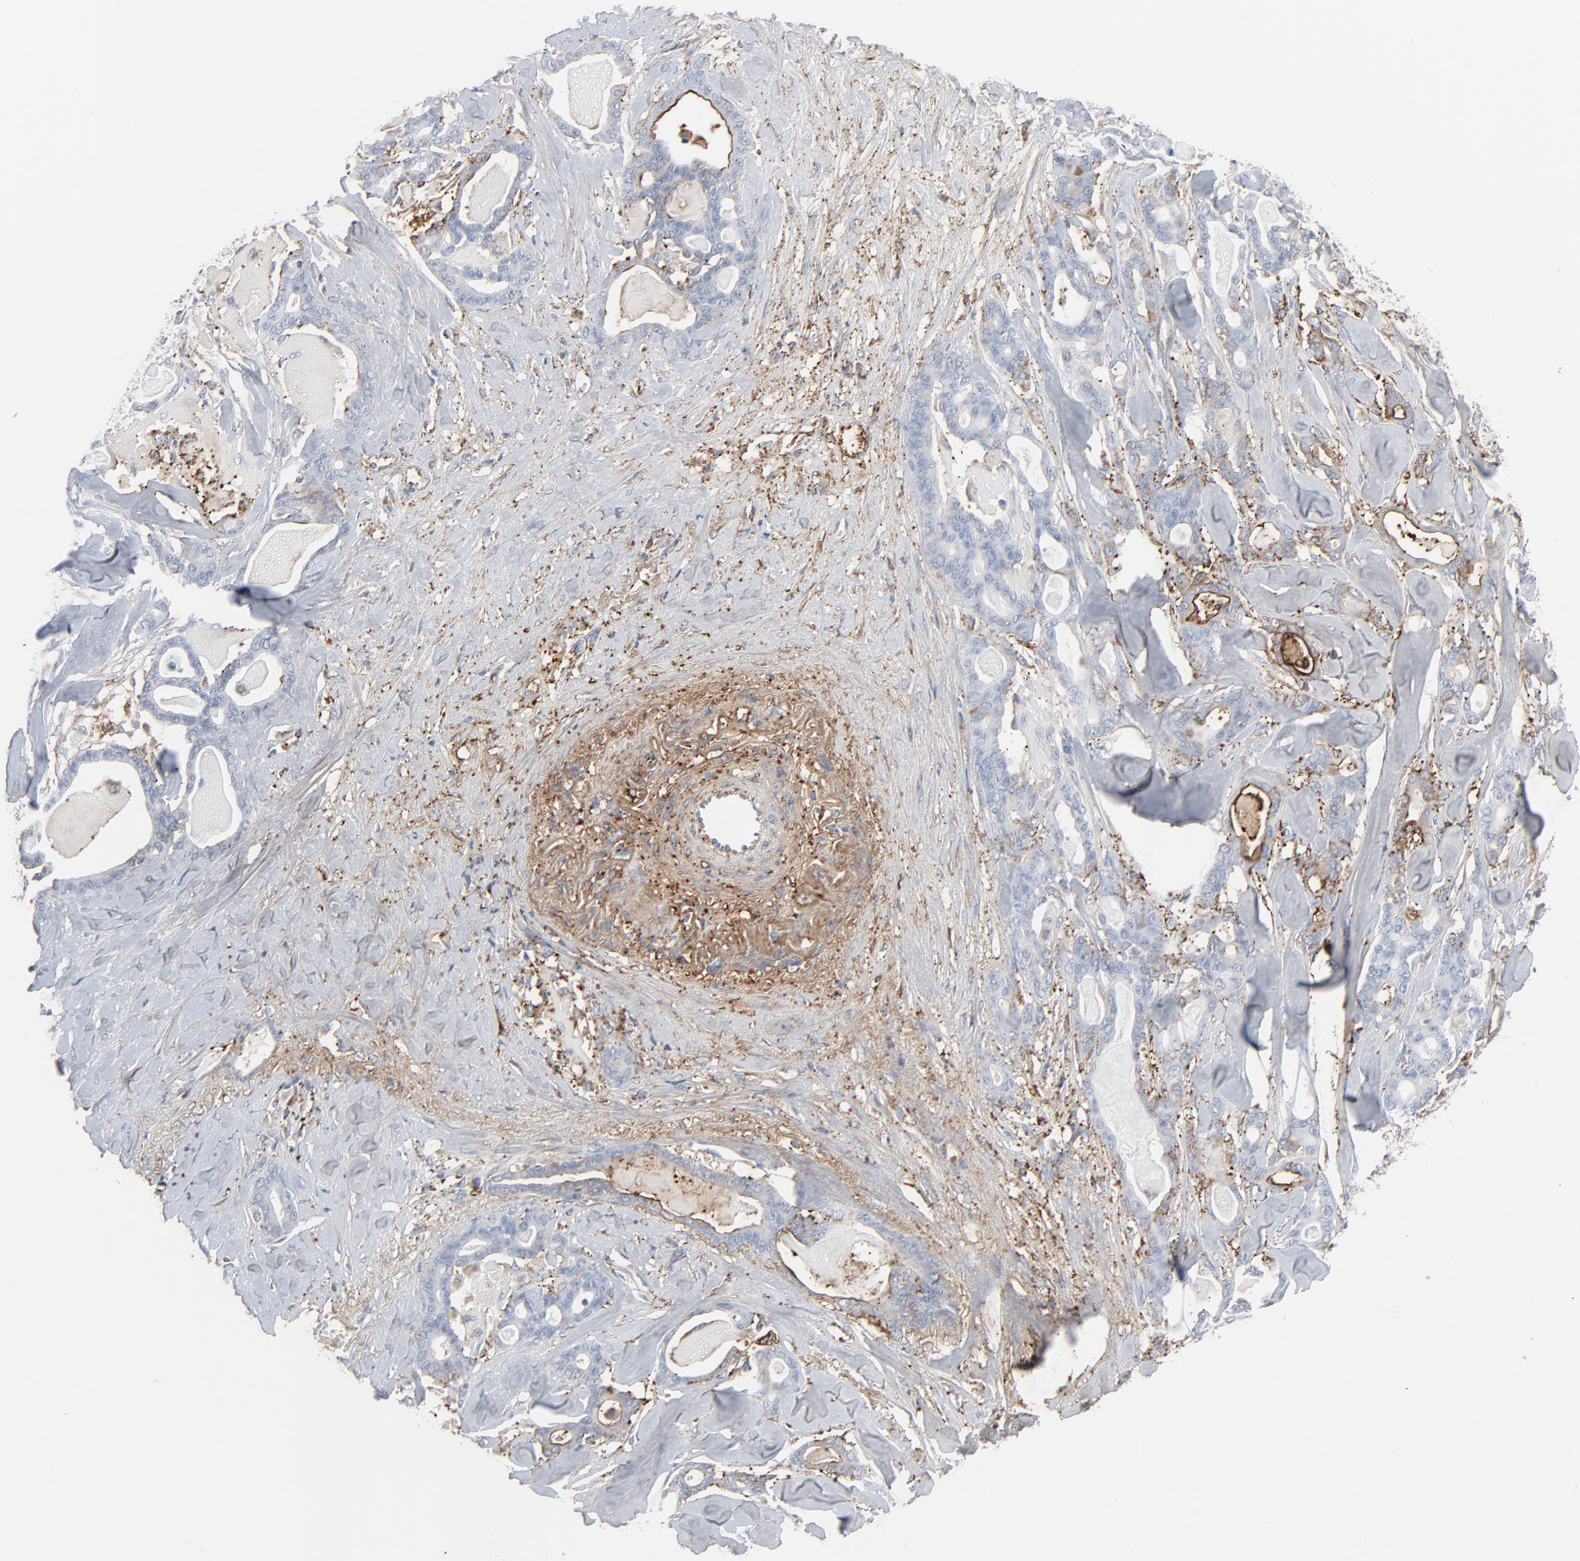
{"staining": {"intensity": "moderate", "quantity": "<25%", "location": "cytoplasmic/membranous"}, "tissue": "pancreatic cancer", "cell_type": "Tumor cells", "image_type": "cancer", "snomed": [{"axis": "morphology", "description": "Adenocarcinoma, NOS"}, {"axis": "topography", "description": "Pancreas"}], "caption": "This is an image of IHC staining of adenocarcinoma (pancreatic), which shows moderate expression in the cytoplasmic/membranous of tumor cells.", "gene": "BGN", "patient": {"sex": "male", "age": 63}}